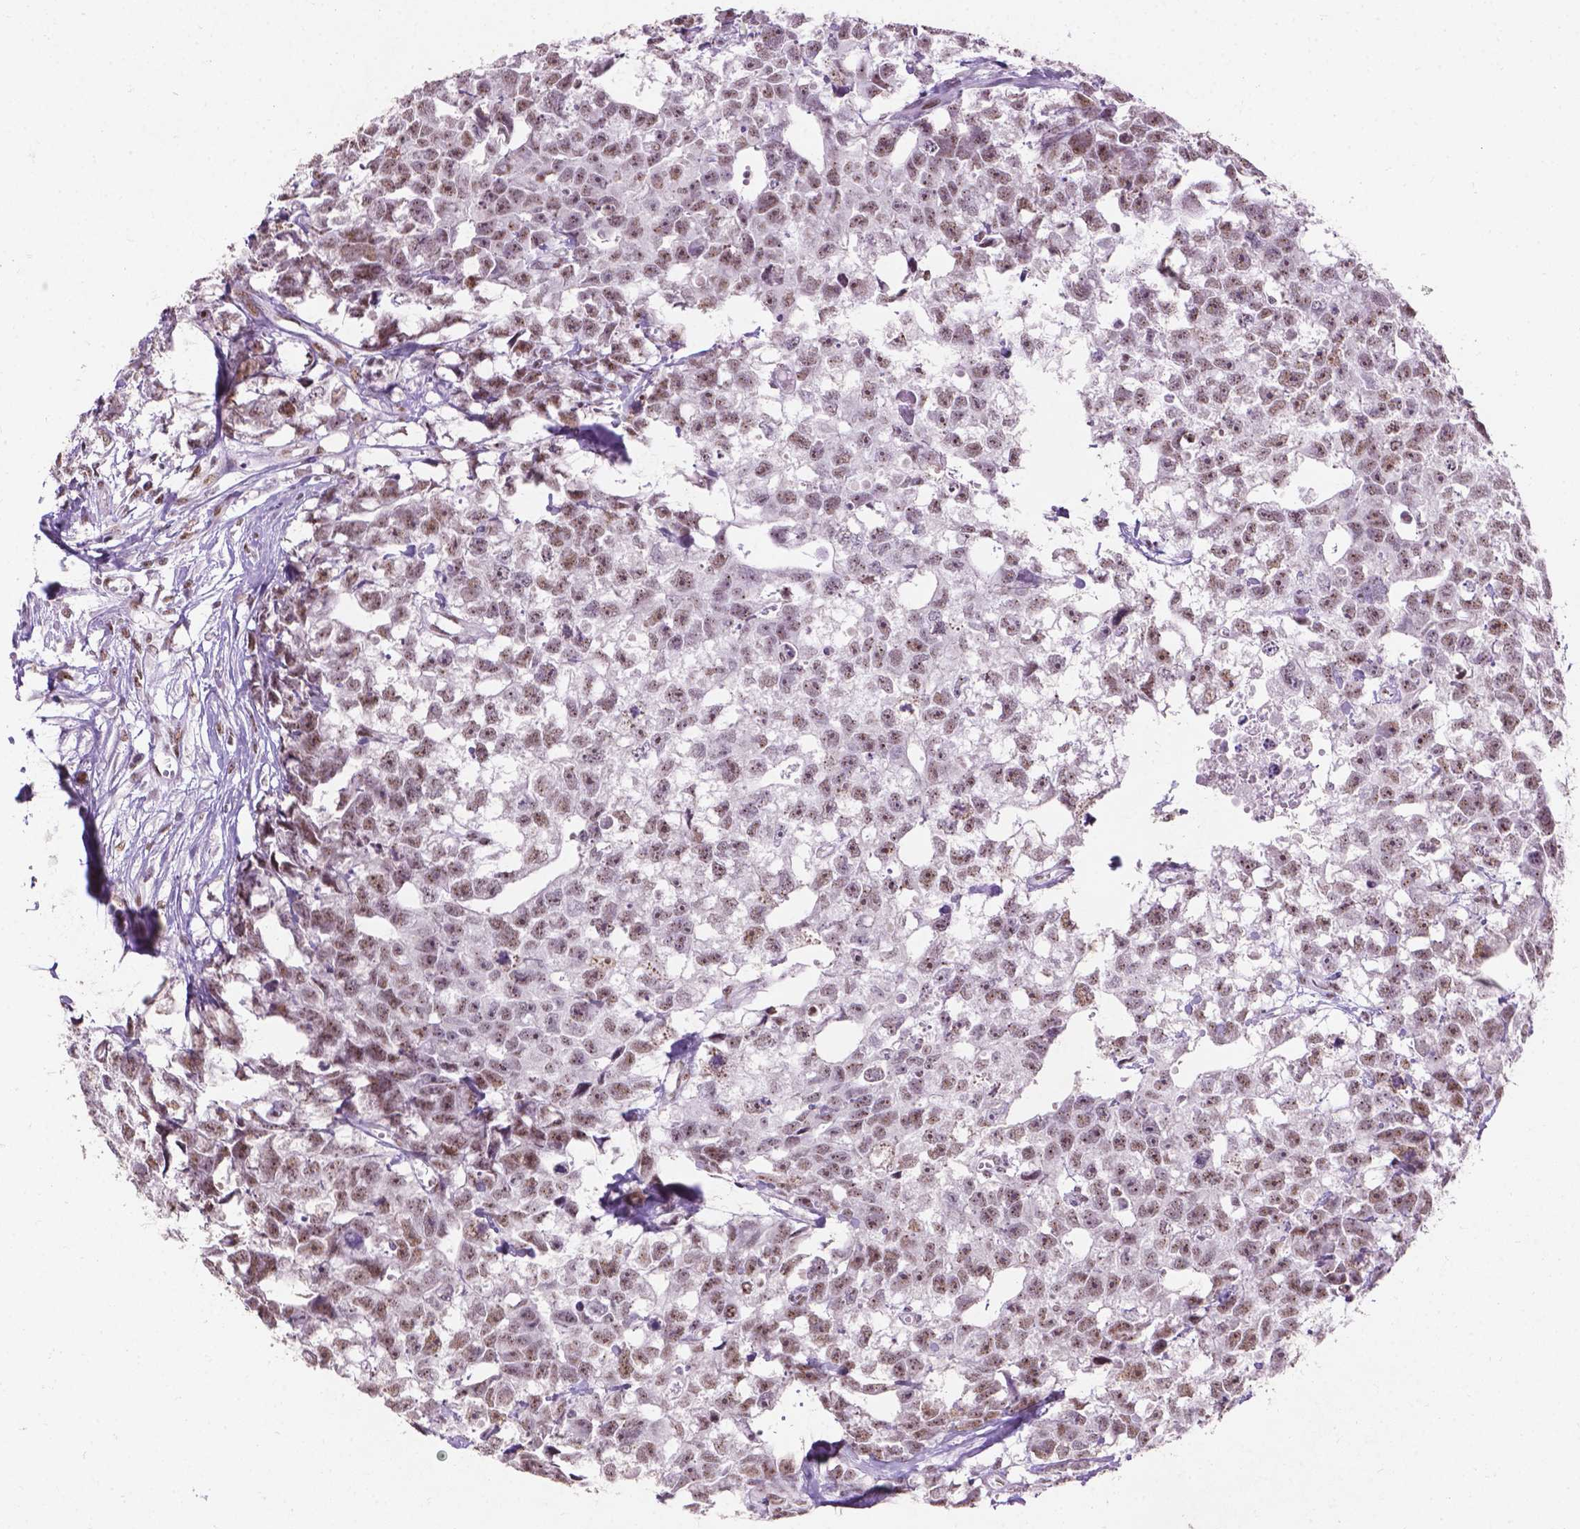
{"staining": {"intensity": "moderate", "quantity": ">75%", "location": "nuclear"}, "tissue": "testis cancer", "cell_type": "Tumor cells", "image_type": "cancer", "snomed": [{"axis": "morphology", "description": "Carcinoma, Embryonal, NOS"}, {"axis": "morphology", "description": "Teratoma, malignant, NOS"}, {"axis": "topography", "description": "Testis"}], "caption": "High-power microscopy captured an immunohistochemistry (IHC) image of embryonal carcinoma (testis), revealing moderate nuclear positivity in about >75% of tumor cells.", "gene": "COIL", "patient": {"sex": "male", "age": 44}}